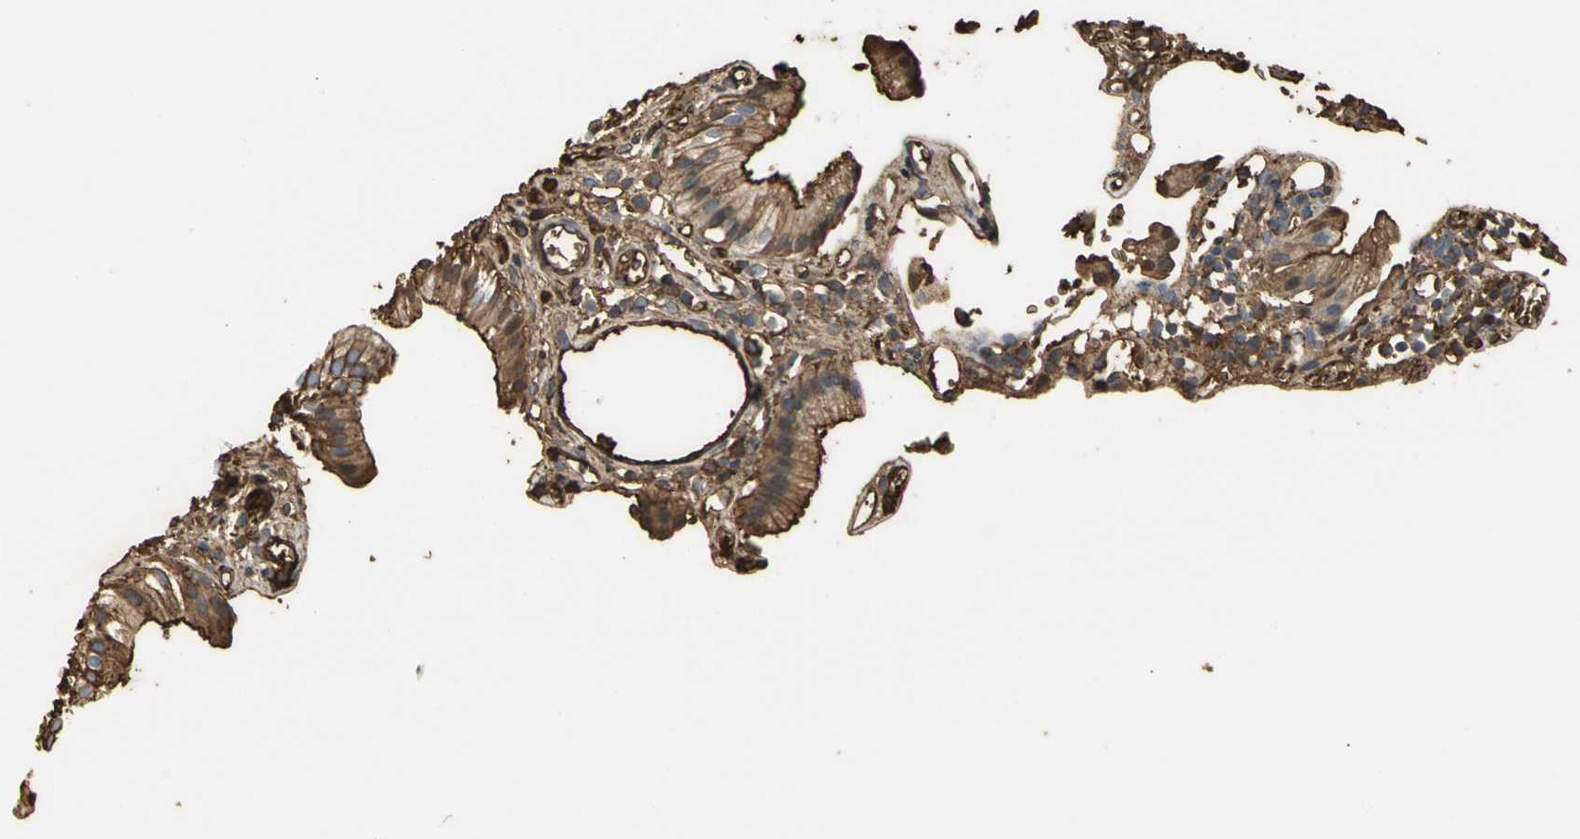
{"staining": {"intensity": "moderate", "quantity": "25%-75%", "location": "cytoplasmic/membranous"}, "tissue": "gallbladder", "cell_type": "Glandular cells", "image_type": "normal", "snomed": [{"axis": "morphology", "description": "Normal tissue, NOS"}, {"axis": "topography", "description": "Gallbladder"}], "caption": "This is a photomicrograph of IHC staining of benign gallbladder, which shows moderate positivity in the cytoplasmic/membranous of glandular cells.", "gene": "TREM1", "patient": {"sex": "male", "age": 65}}